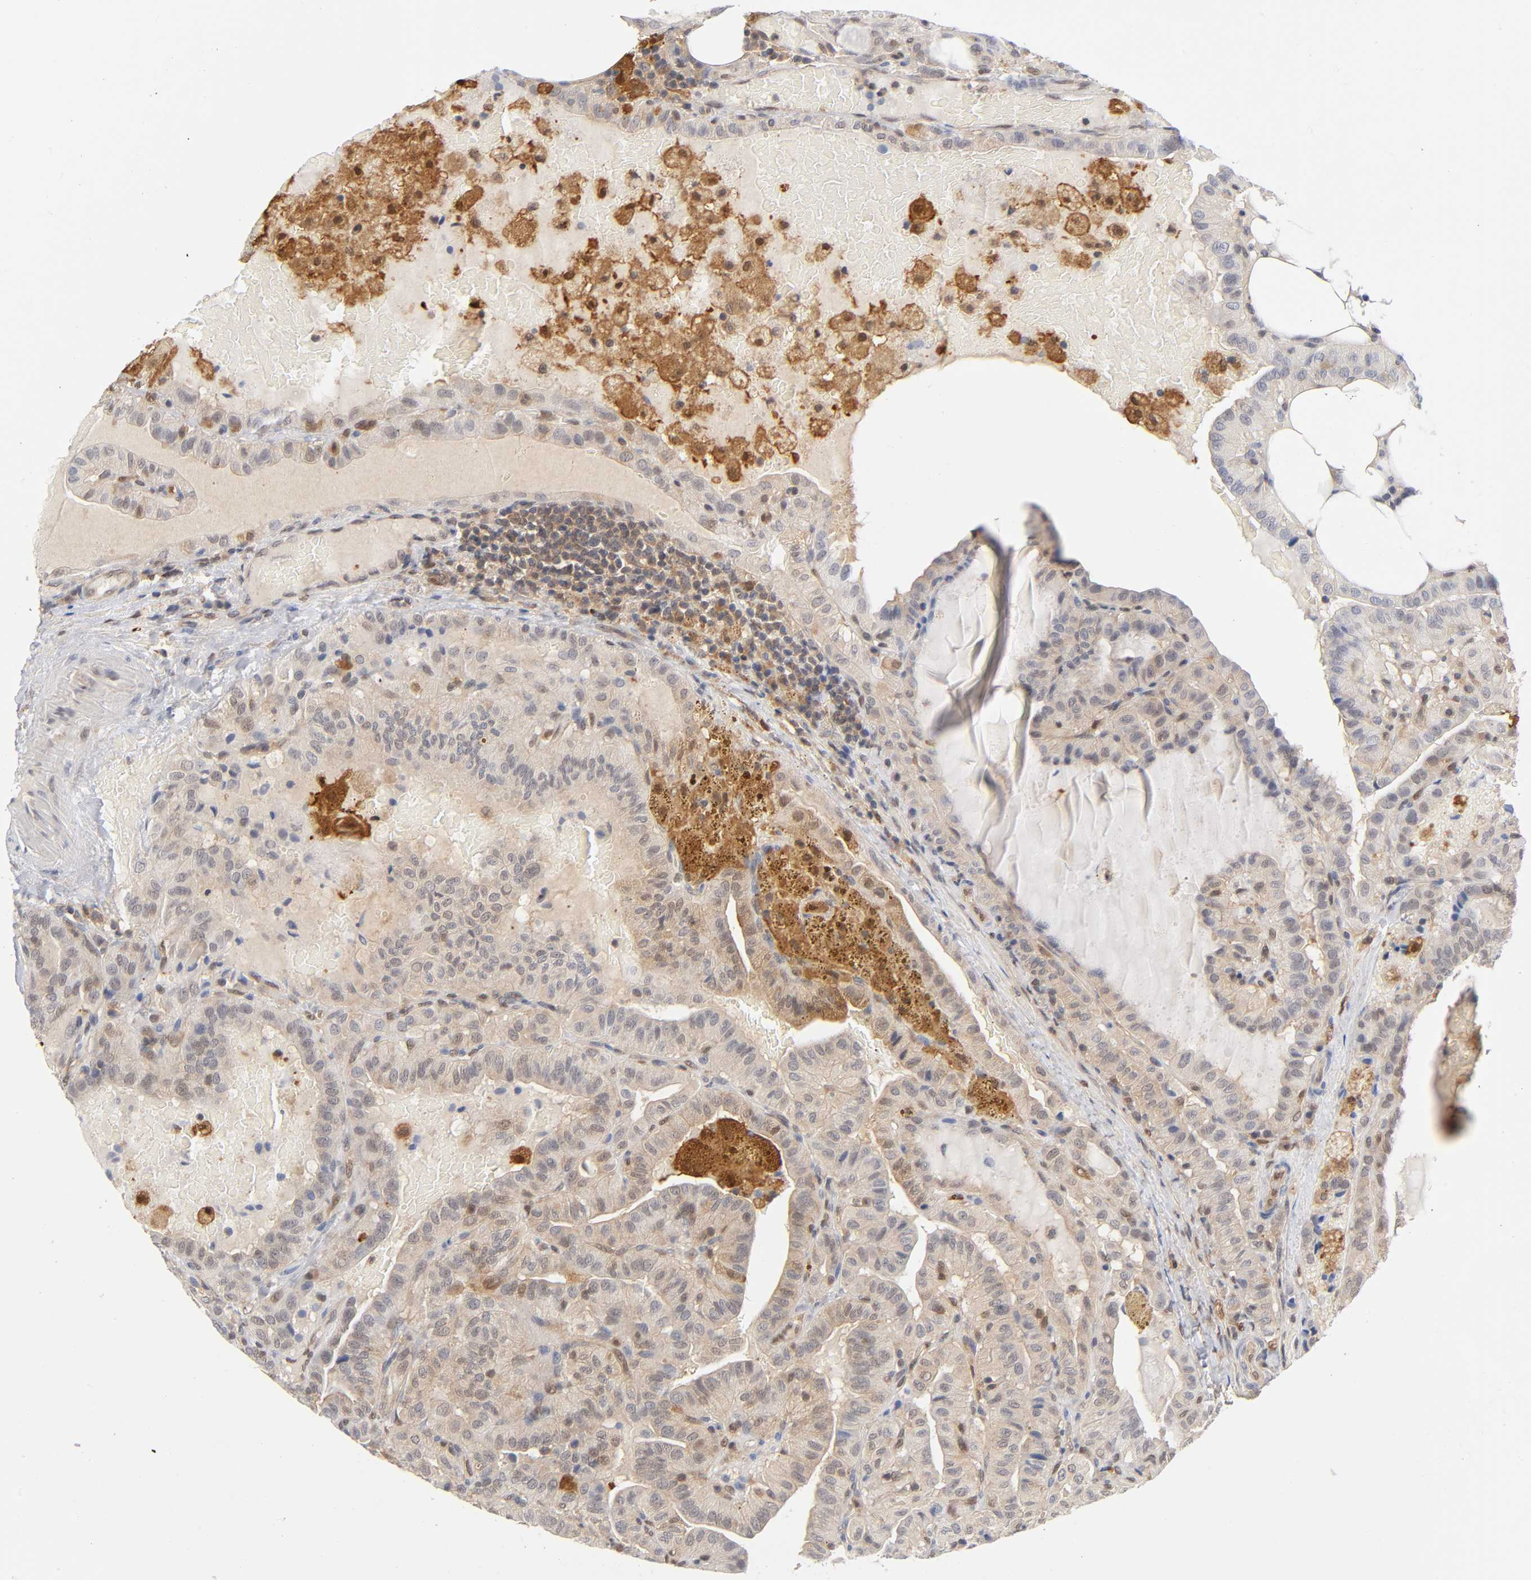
{"staining": {"intensity": "weak", "quantity": ">75%", "location": "cytoplasmic/membranous"}, "tissue": "thyroid cancer", "cell_type": "Tumor cells", "image_type": "cancer", "snomed": [{"axis": "morphology", "description": "Papillary adenocarcinoma, NOS"}, {"axis": "topography", "description": "Thyroid gland"}], "caption": "This micrograph displays immunohistochemistry staining of thyroid papillary adenocarcinoma, with low weak cytoplasmic/membranous positivity in about >75% of tumor cells.", "gene": "DFFB", "patient": {"sex": "male", "age": 77}}